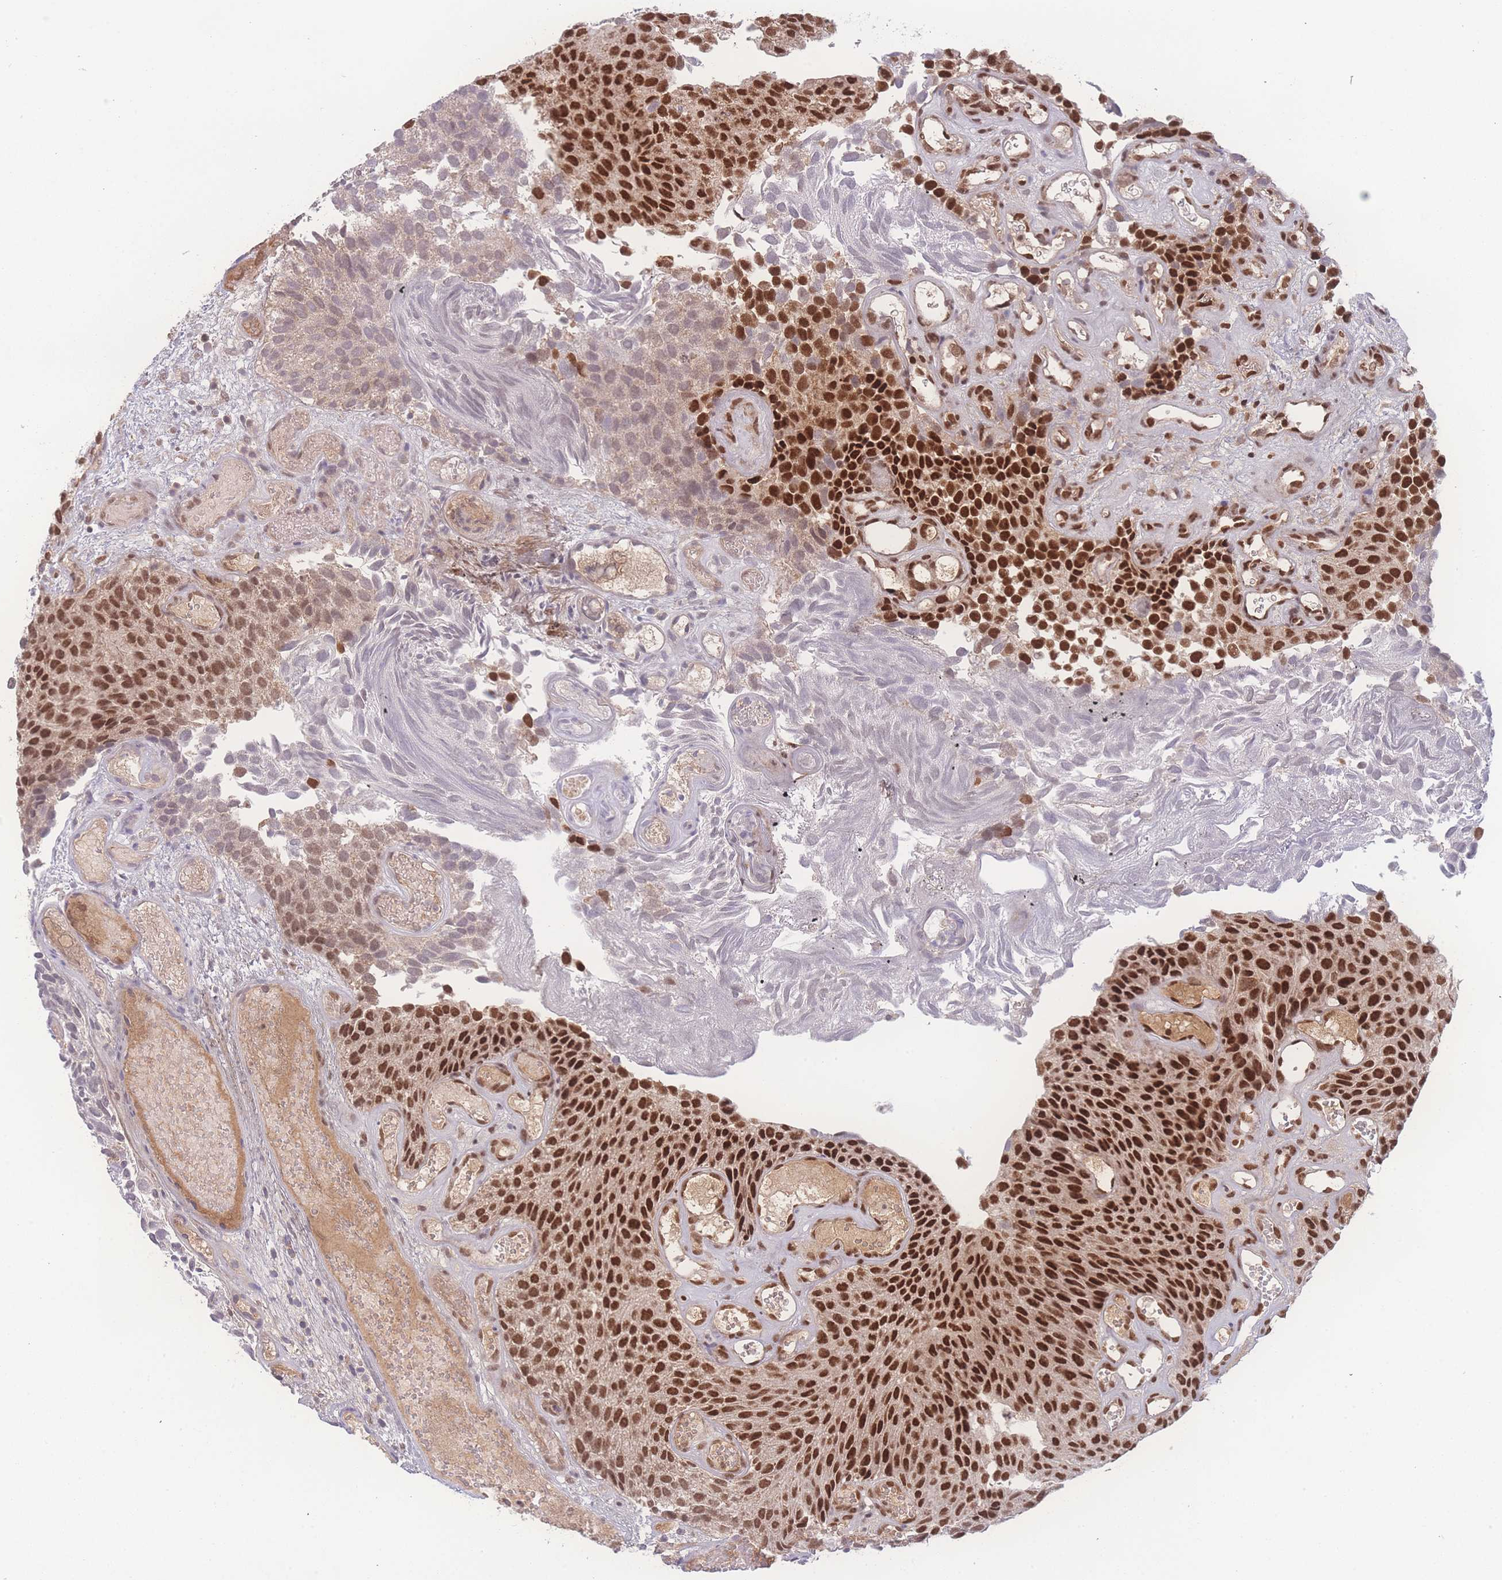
{"staining": {"intensity": "strong", "quantity": ">75%", "location": "nuclear"}, "tissue": "urothelial cancer", "cell_type": "Tumor cells", "image_type": "cancer", "snomed": [{"axis": "morphology", "description": "Urothelial carcinoma, Low grade"}, {"axis": "topography", "description": "Urinary bladder"}], "caption": "Immunohistochemistry (DAB (3,3'-diaminobenzidine)) staining of urothelial cancer reveals strong nuclear protein positivity in about >75% of tumor cells.", "gene": "RAVER1", "patient": {"sex": "male", "age": 89}}